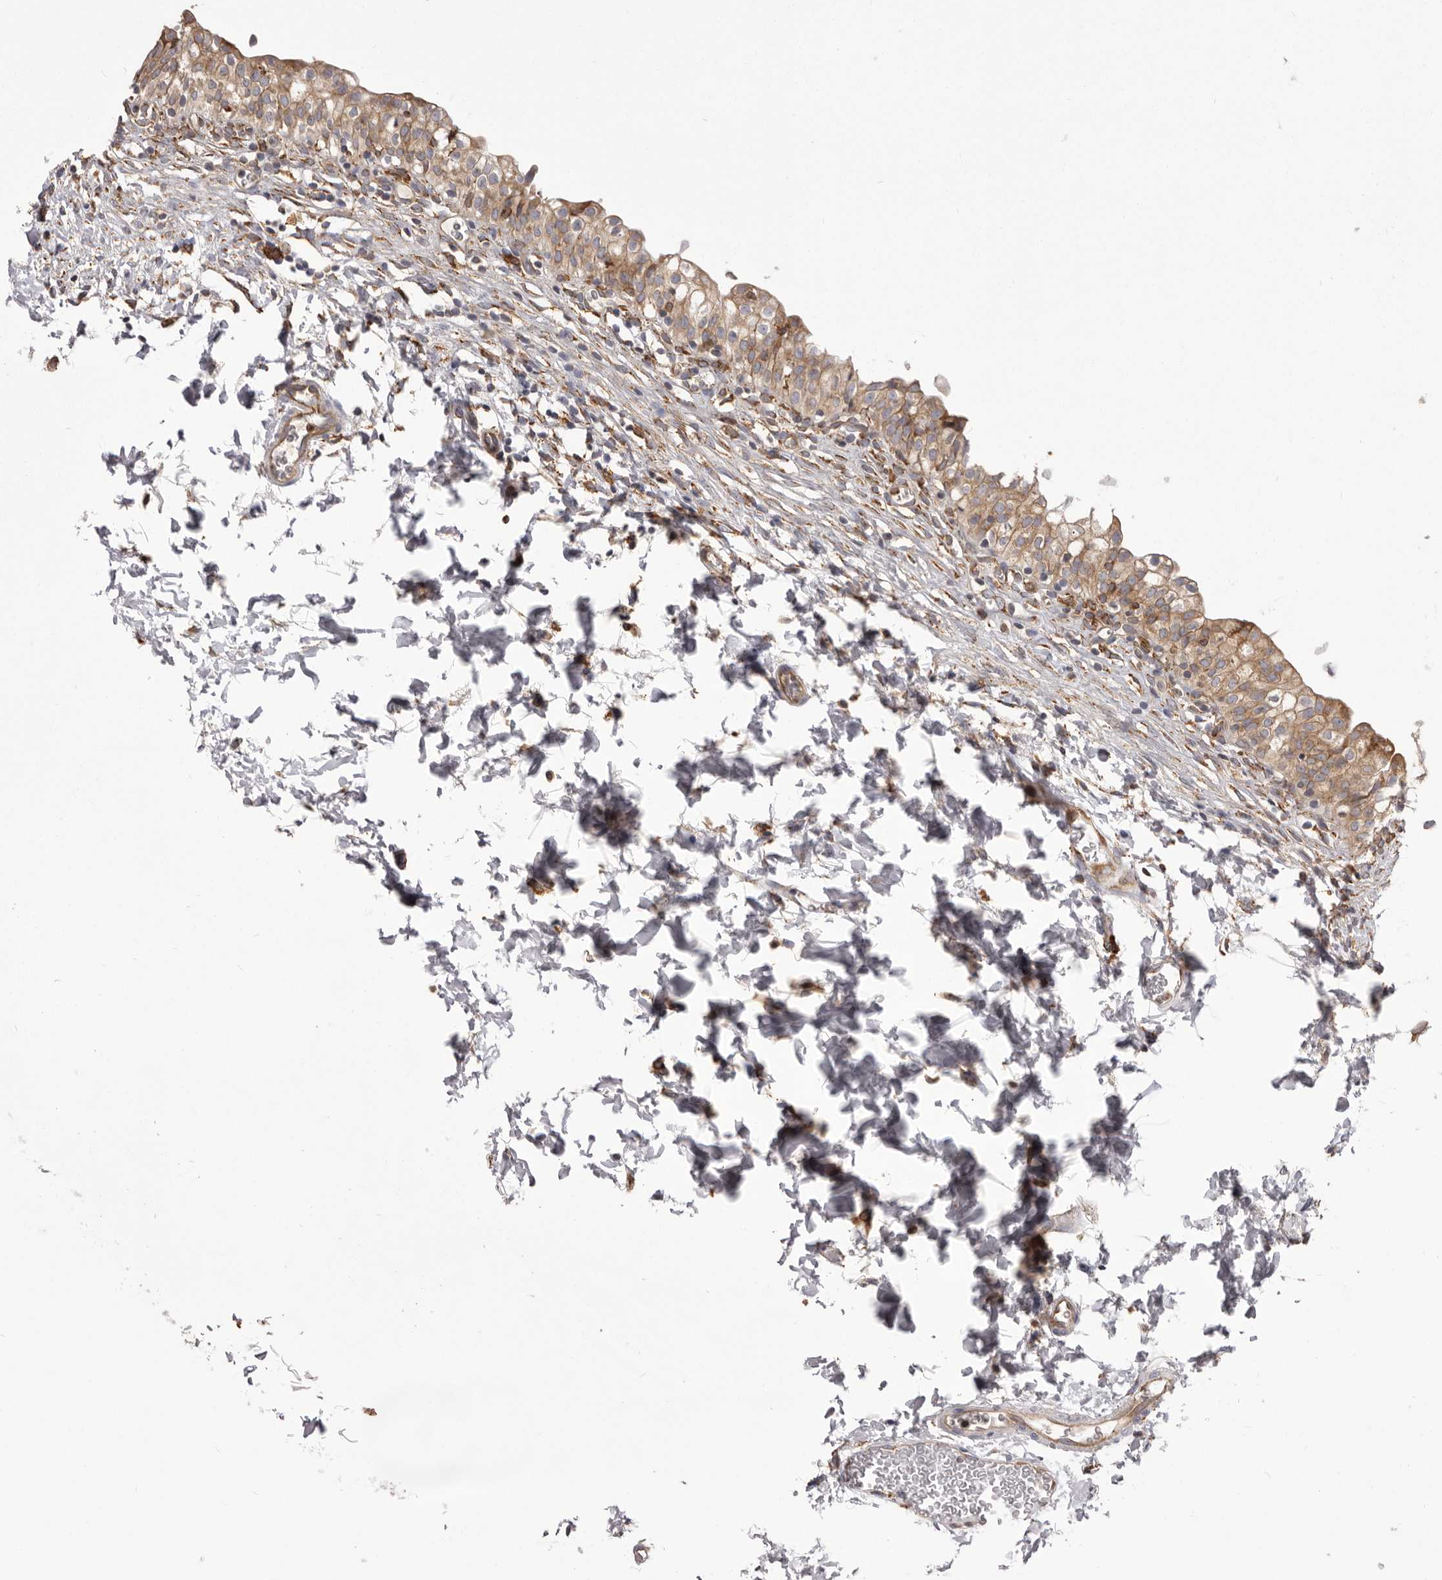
{"staining": {"intensity": "moderate", "quantity": ">75%", "location": "cytoplasmic/membranous"}, "tissue": "urinary bladder", "cell_type": "Urothelial cells", "image_type": "normal", "snomed": [{"axis": "morphology", "description": "Normal tissue, NOS"}, {"axis": "topography", "description": "Urinary bladder"}], "caption": "Immunohistochemistry of benign human urinary bladder exhibits medium levels of moderate cytoplasmic/membranous expression in about >75% of urothelial cells. The protein of interest is stained brown, and the nuclei are stained in blue (DAB (3,3'-diaminobenzidine) IHC with brightfield microscopy, high magnification).", "gene": "QRSL1", "patient": {"sex": "male", "age": 55}}